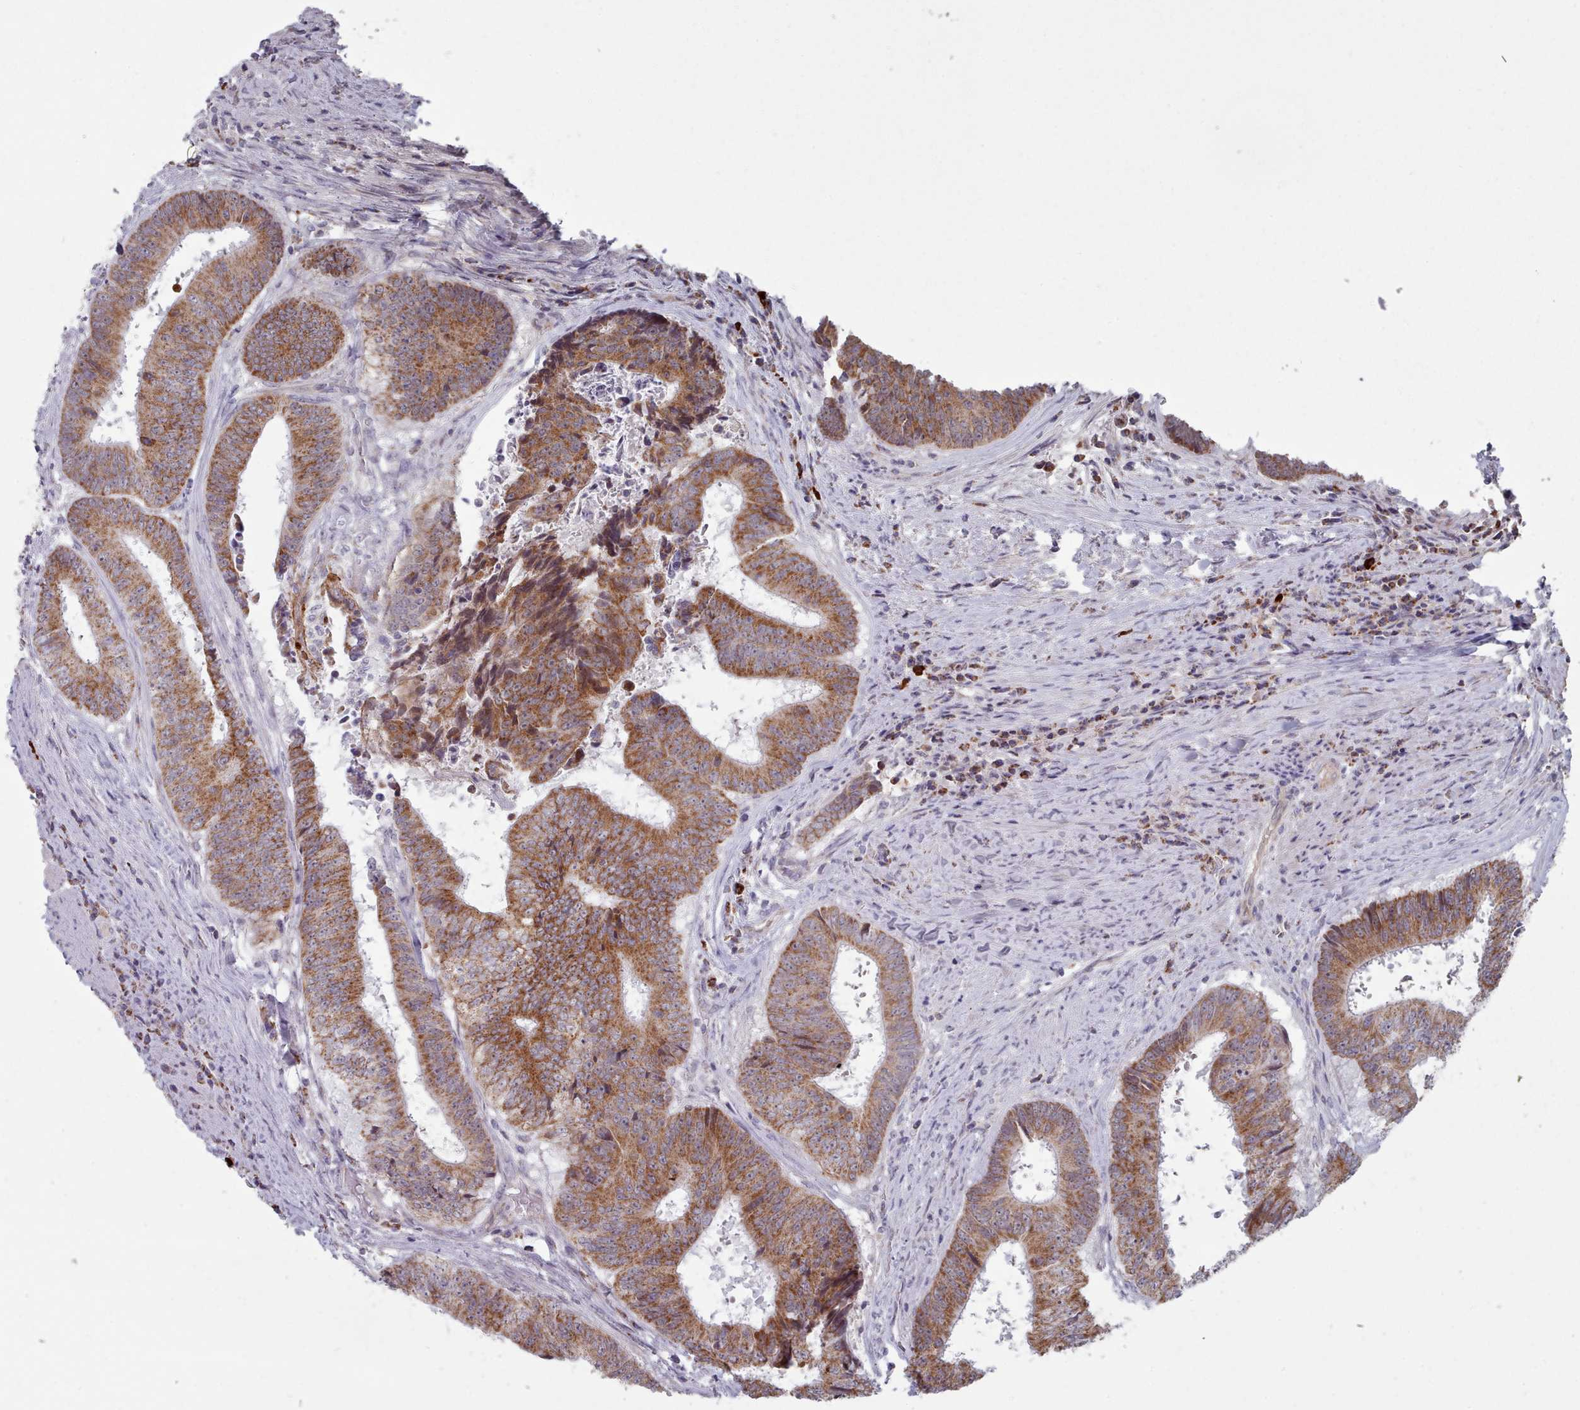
{"staining": {"intensity": "moderate", "quantity": ">75%", "location": "cytoplasmic/membranous"}, "tissue": "colorectal cancer", "cell_type": "Tumor cells", "image_type": "cancer", "snomed": [{"axis": "morphology", "description": "Adenocarcinoma, NOS"}, {"axis": "topography", "description": "Rectum"}], "caption": "Tumor cells reveal medium levels of moderate cytoplasmic/membranous expression in approximately >75% of cells in colorectal cancer.", "gene": "TRARG1", "patient": {"sex": "male", "age": 72}}